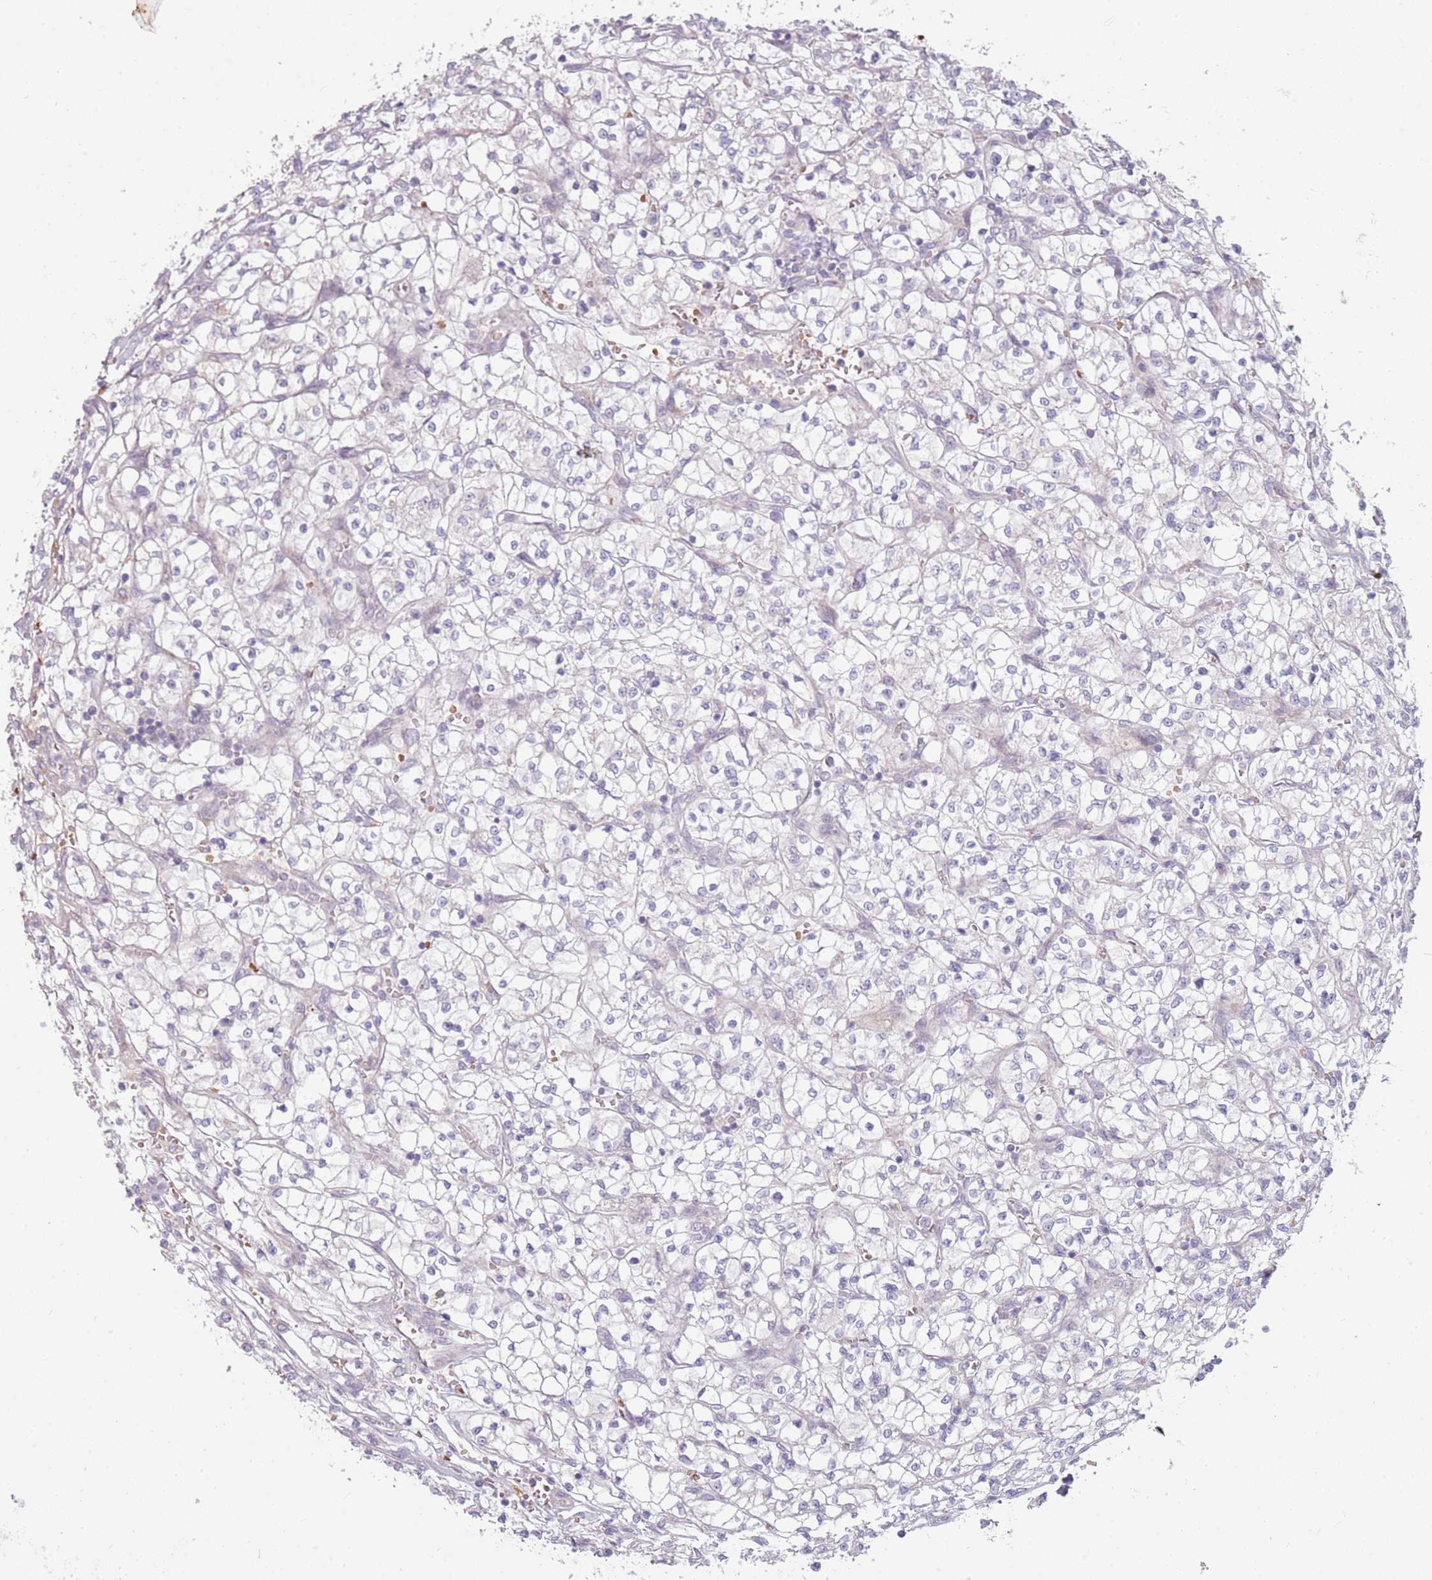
{"staining": {"intensity": "negative", "quantity": "none", "location": "none"}, "tissue": "renal cancer", "cell_type": "Tumor cells", "image_type": "cancer", "snomed": [{"axis": "morphology", "description": "Adenocarcinoma, NOS"}, {"axis": "topography", "description": "Kidney"}], "caption": "An image of renal adenocarcinoma stained for a protein exhibits no brown staining in tumor cells.", "gene": "HSPA14", "patient": {"sex": "female", "age": 64}}